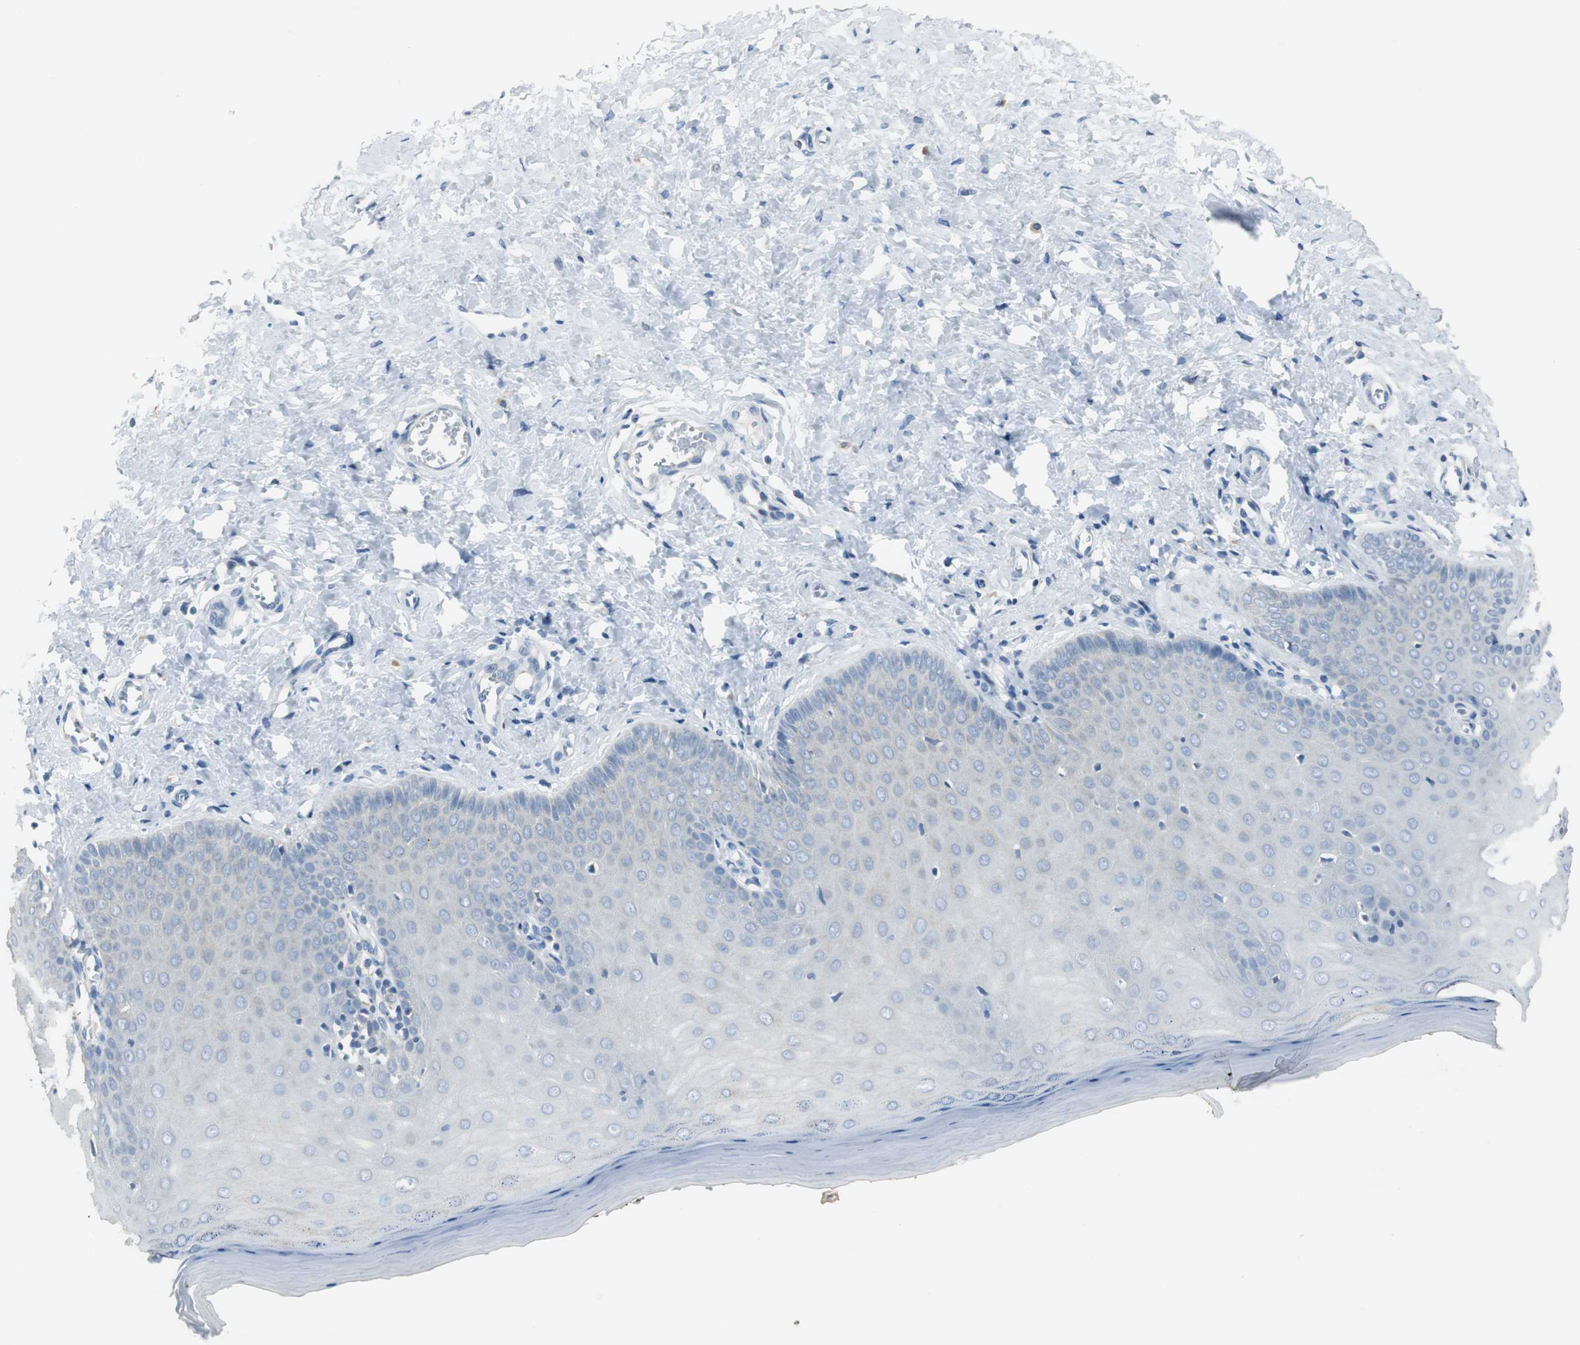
{"staining": {"intensity": "weak", "quantity": "<25%", "location": "cytoplasmic/membranous"}, "tissue": "cervix", "cell_type": "Glandular cells", "image_type": "normal", "snomed": [{"axis": "morphology", "description": "Normal tissue, NOS"}, {"axis": "topography", "description": "Cervix"}], "caption": "Glandular cells are negative for brown protein staining in normal cervix. Nuclei are stained in blue.", "gene": "MSTO1", "patient": {"sex": "female", "age": 55}}